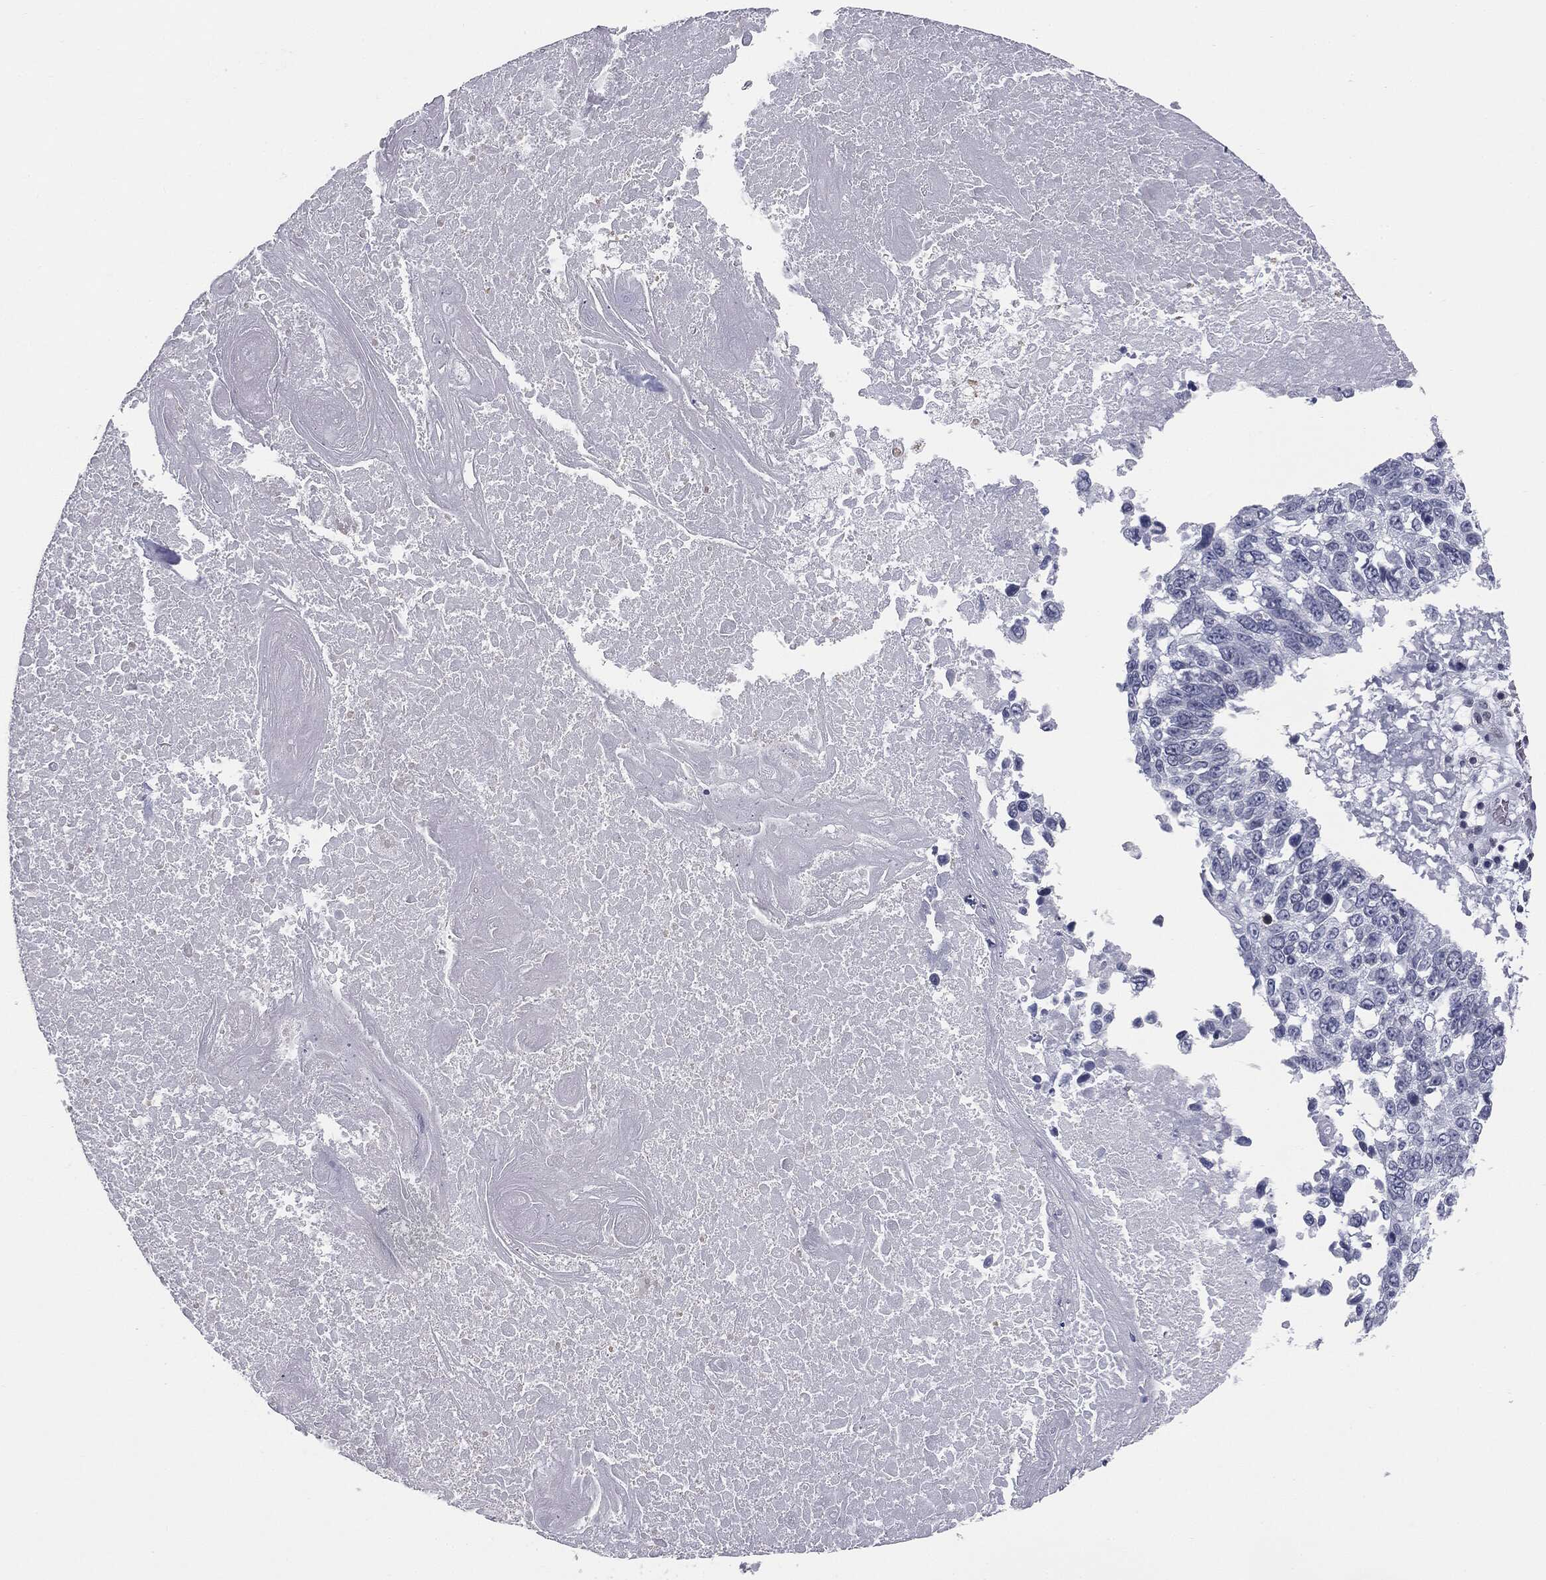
{"staining": {"intensity": "negative", "quantity": "none", "location": "none"}, "tissue": "lung cancer", "cell_type": "Tumor cells", "image_type": "cancer", "snomed": [{"axis": "morphology", "description": "Squamous cell carcinoma, NOS"}, {"axis": "topography", "description": "Lung"}], "caption": "Immunohistochemistry (IHC) micrograph of lung cancer stained for a protein (brown), which displays no staining in tumor cells.", "gene": "ALDOB", "patient": {"sex": "male", "age": 82}}